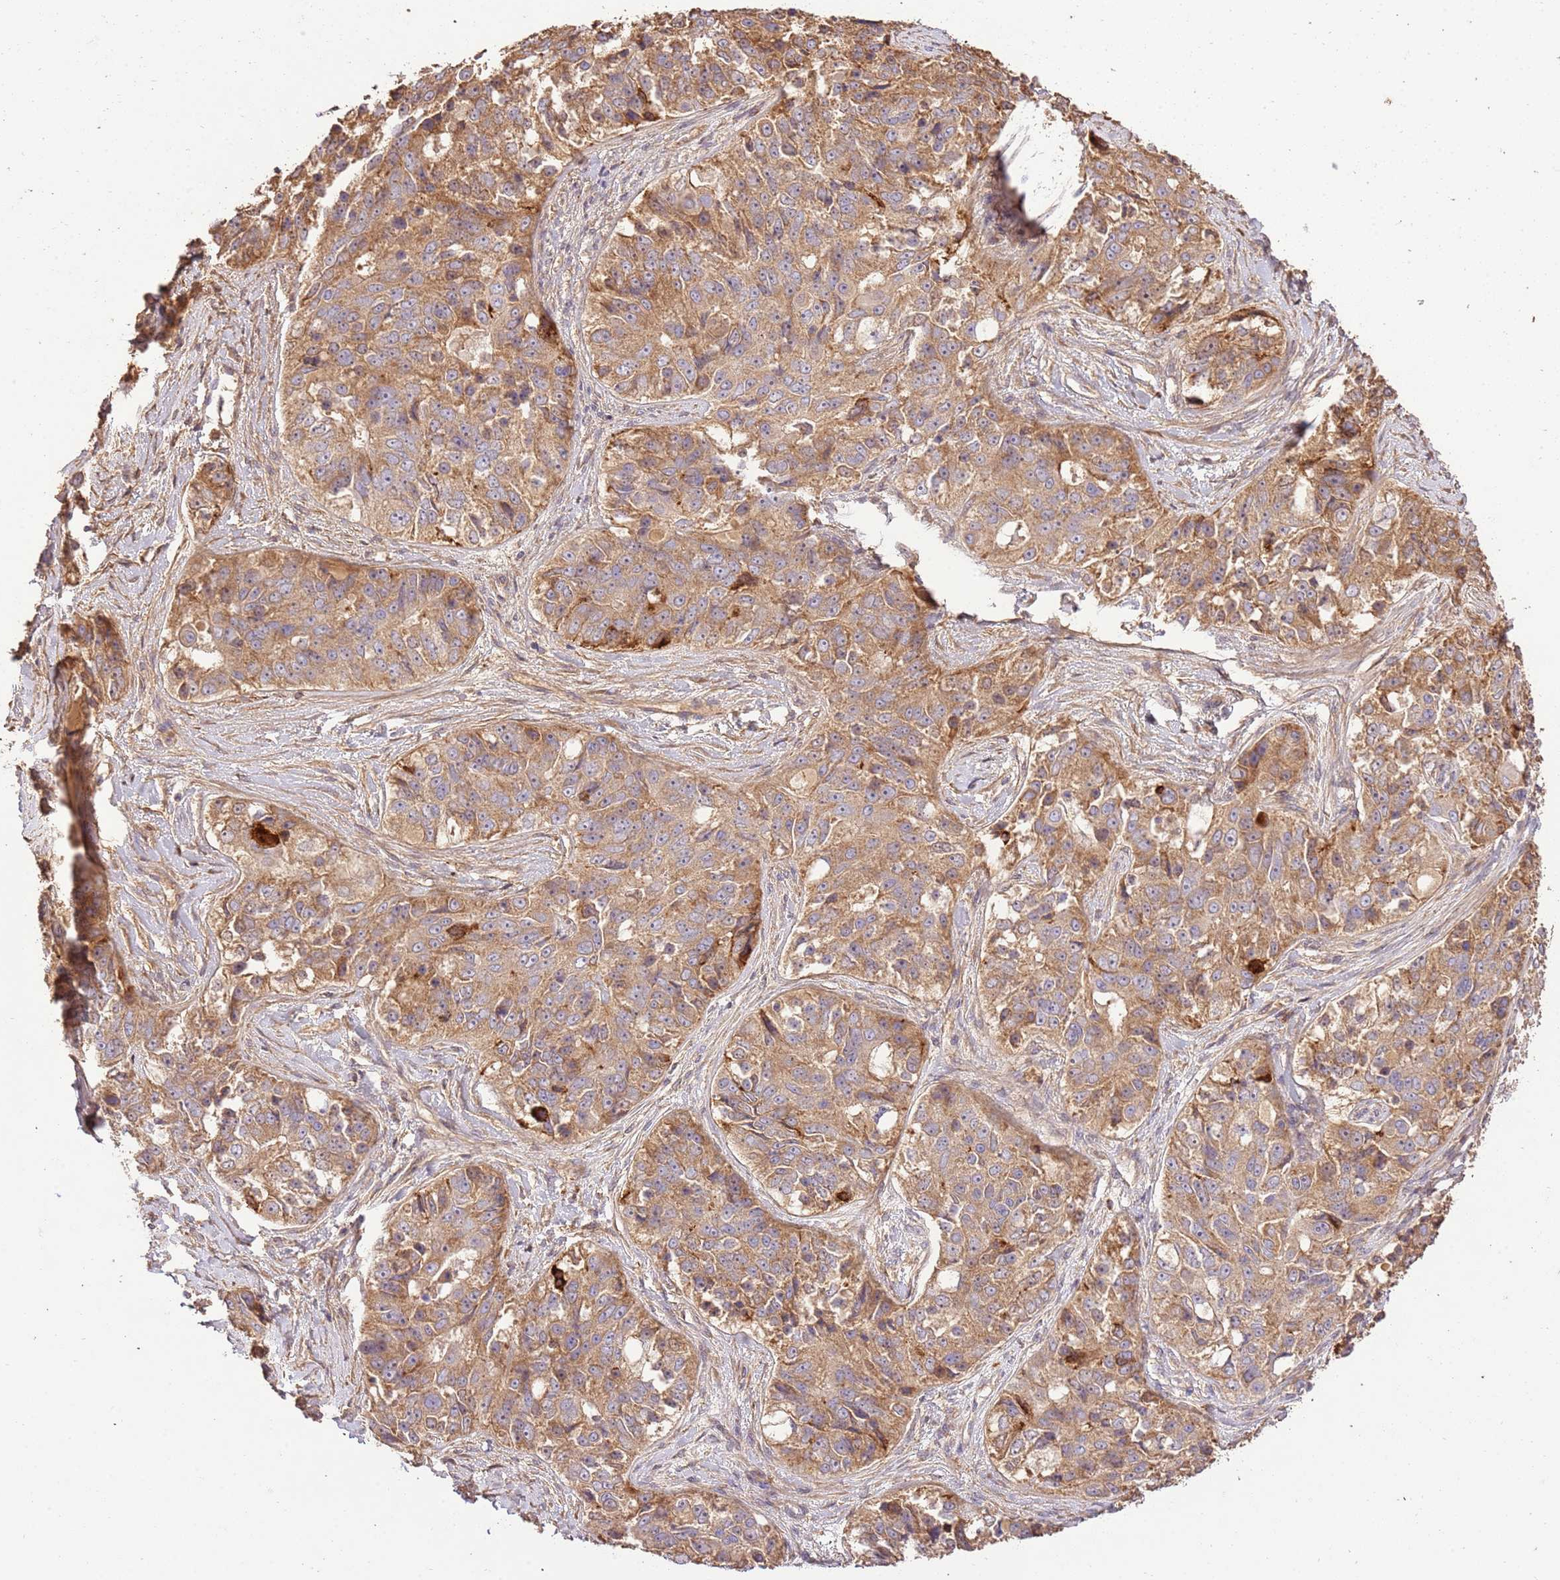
{"staining": {"intensity": "moderate", "quantity": ">75%", "location": "cytoplasmic/membranous"}, "tissue": "ovarian cancer", "cell_type": "Tumor cells", "image_type": "cancer", "snomed": [{"axis": "morphology", "description": "Carcinoma, endometroid"}, {"axis": "topography", "description": "Ovary"}], "caption": "Ovarian cancer (endometroid carcinoma) stained with immunohistochemistry (IHC) reveals moderate cytoplasmic/membranous staining in about >75% of tumor cells.", "gene": "CEP55", "patient": {"sex": "female", "age": 51}}